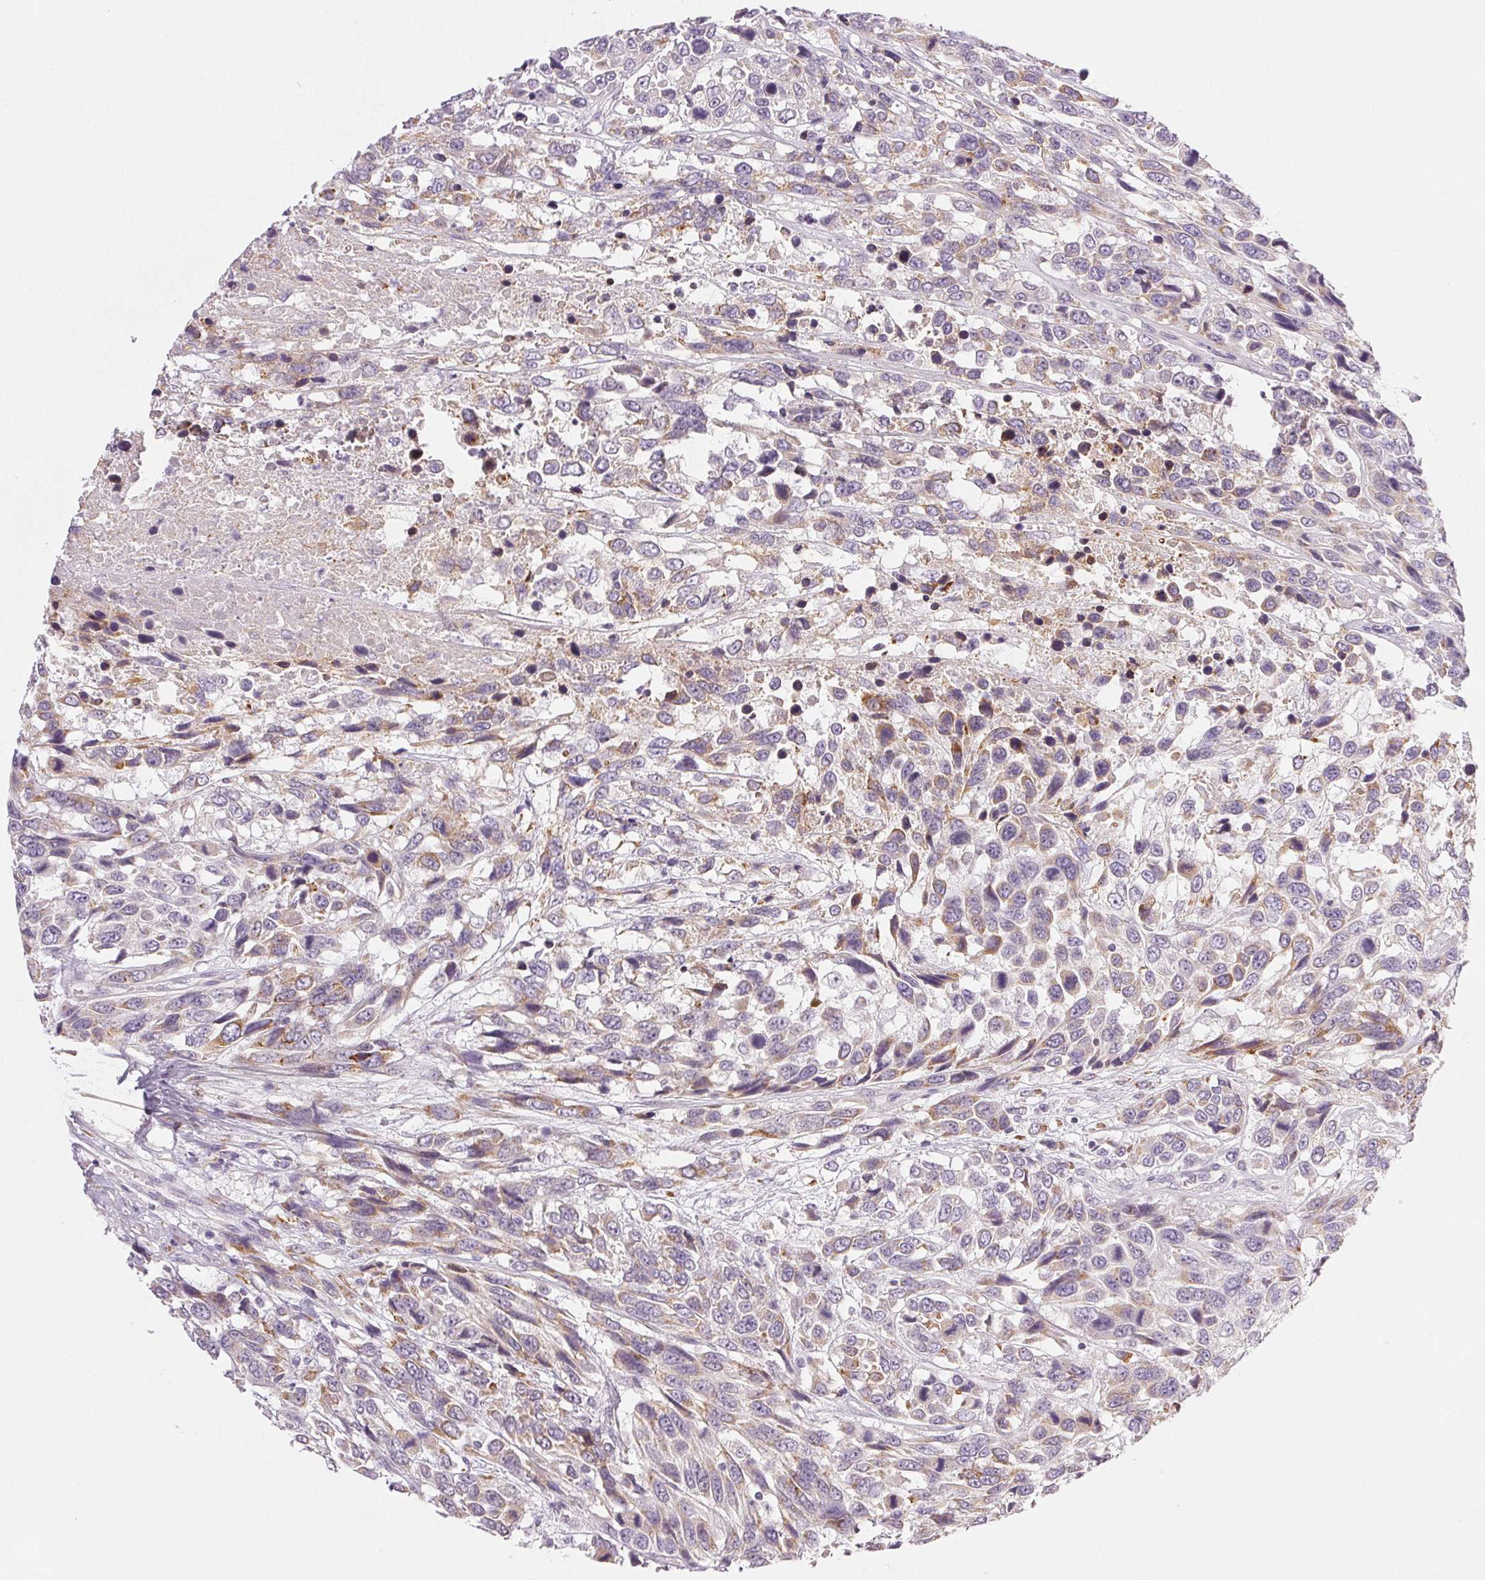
{"staining": {"intensity": "weak", "quantity": "25%-75%", "location": "cytoplasmic/membranous"}, "tissue": "urothelial cancer", "cell_type": "Tumor cells", "image_type": "cancer", "snomed": [{"axis": "morphology", "description": "Urothelial carcinoma, High grade"}, {"axis": "topography", "description": "Urinary bladder"}], "caption": "A brown stain highlights weak cytoplasmic/membranous staining of a protein in human urothelial cancer tumor cells.", "gene": "COL7A1", "patient": {"sex": "female", "age": 70}}